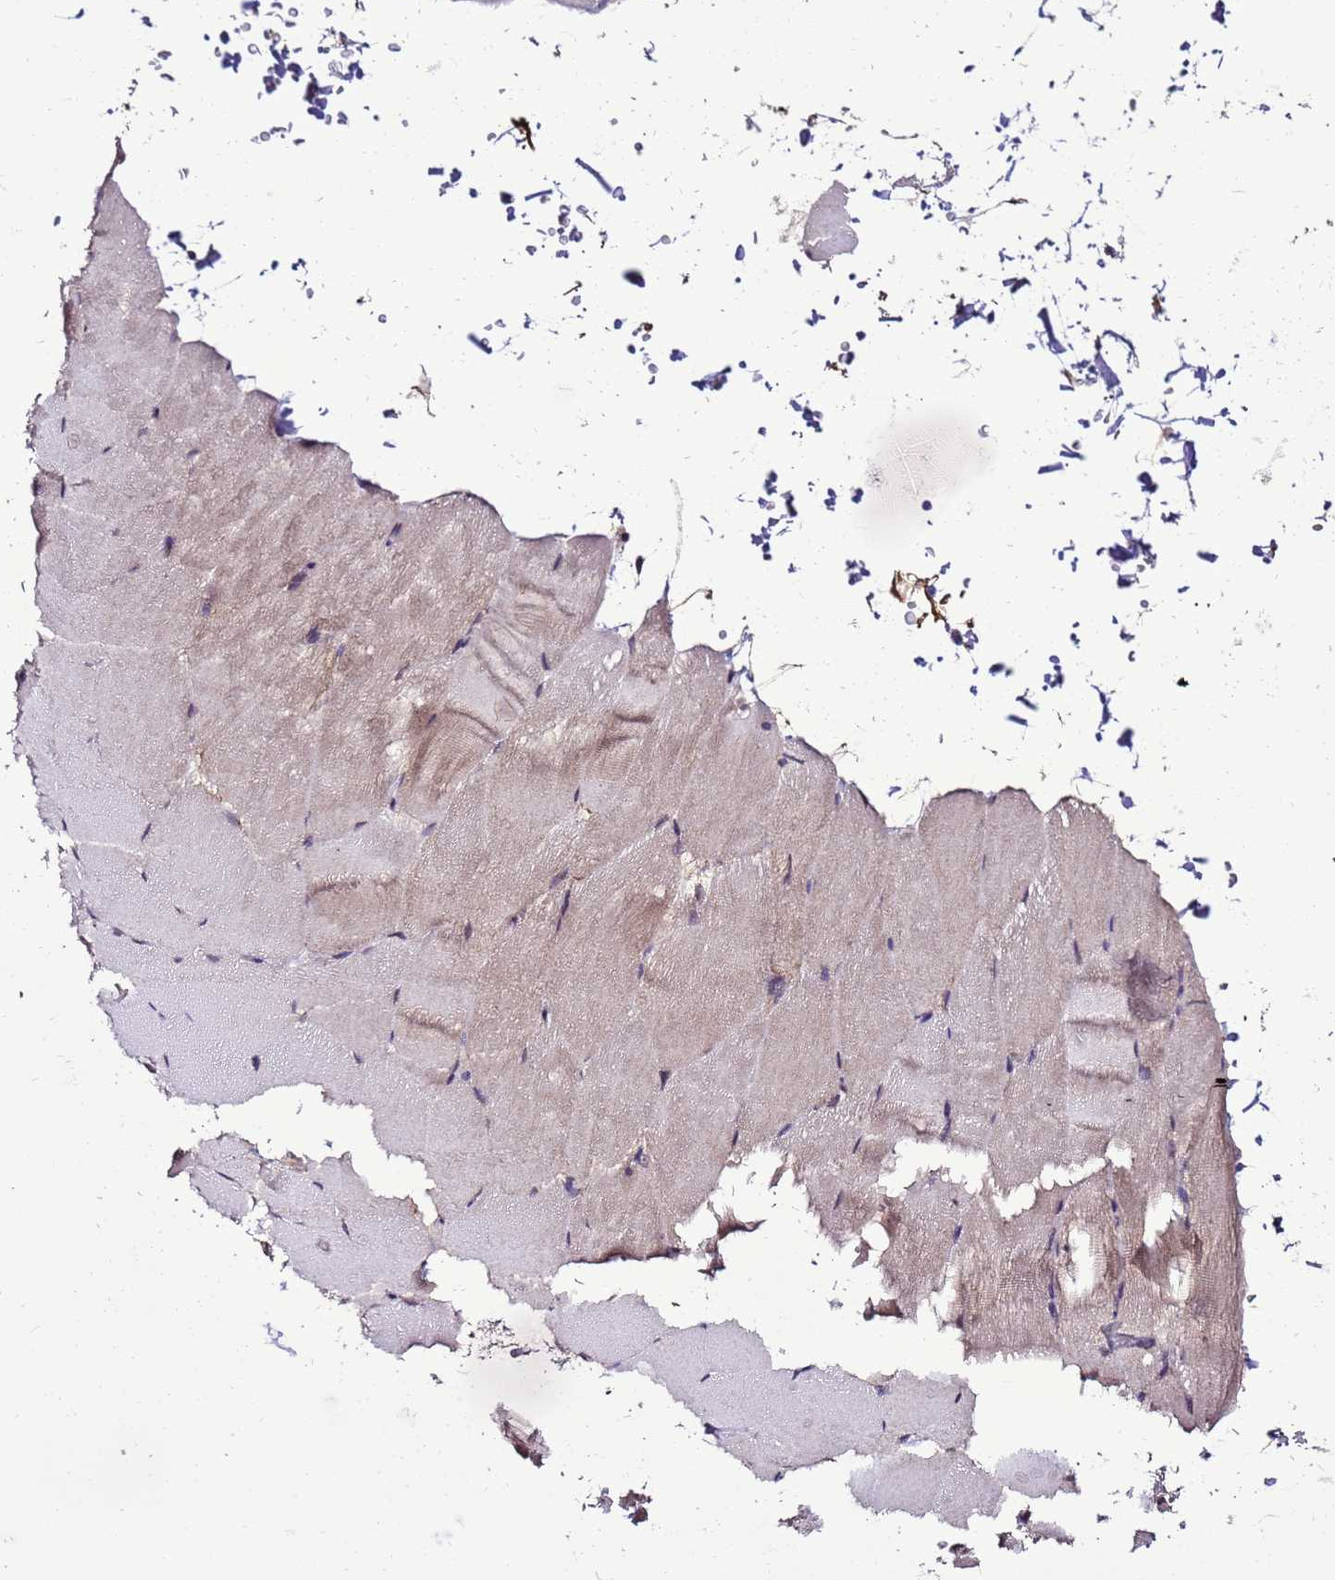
{"staining": {"intensity": "weak", "quantity": "<25%", "location": "cytoplasmic/membranous"}, "tissue": "skeletal muscle", "cell_type": "Myocytes", "image_type": "normal", "snomed": [{"axis": "morphology", "description": "Normal tissue, NOS"}, {"axis": "topography", "description": "Skeletal muscle"}, {"axis": "topography", "description": "Parathyroid gland"}], "caption": "This is an immunohistochemistry (IHC) histopathology image of benign human skeletal muscle. There is no staining in myocytes.", "gene": "ZNF329", "patient": {"sex": "female", "age": 37}}